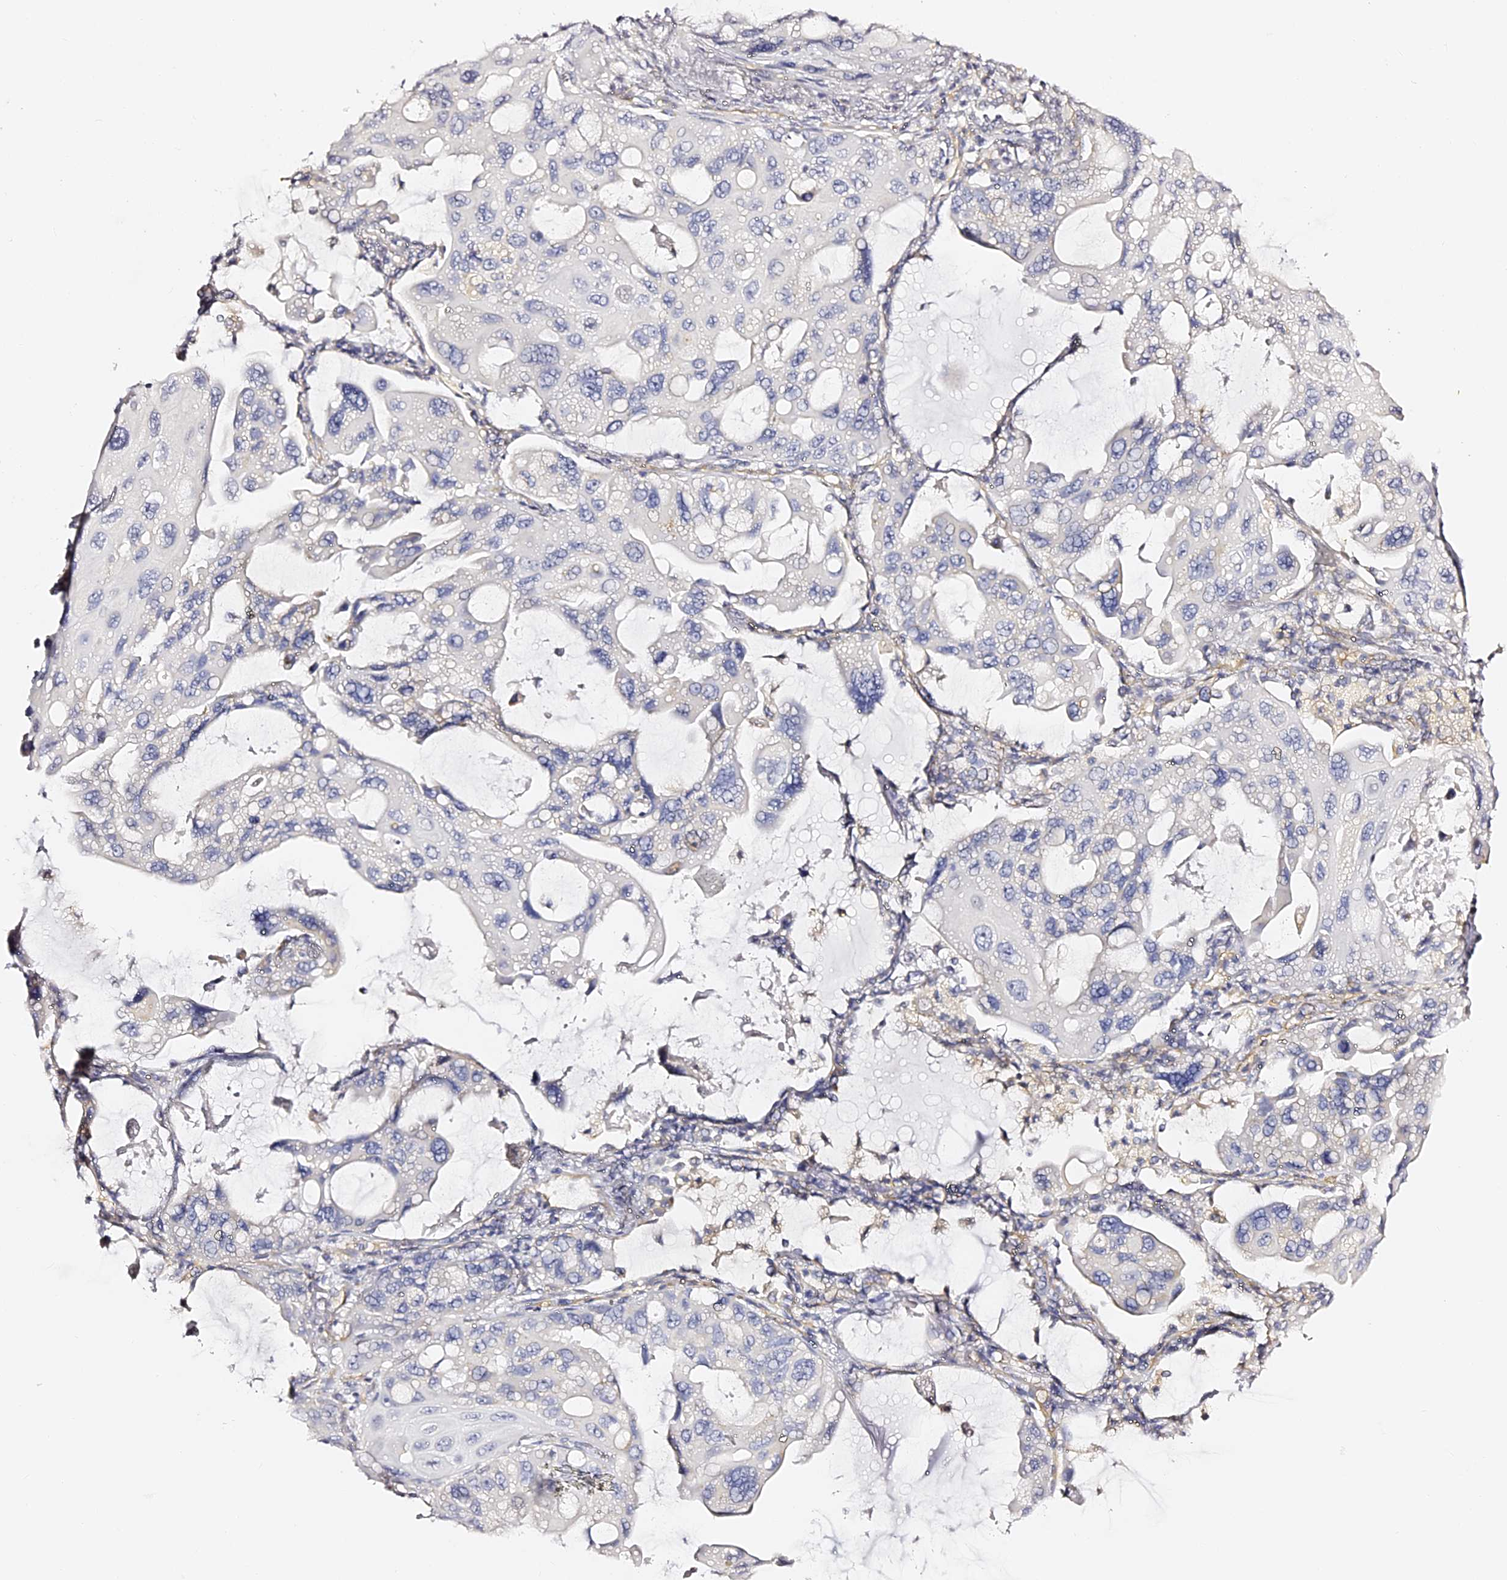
{"staining": {"intensity": "negative", "quantity": "none", "location": "none"}, "tissue": "lung cancer", "cell_type": "Tumor cells", "image_type": "cancer", "snomed": [{"axis": "morphology", "description": "Squamous cell carcinoma, NOS"}, {"axis": "topography", "description": "Lung"}], "caption": "This is an immunohistochemistry photomicrograph of human squamous cell carcinoma (lung). There is no positivity in tumor cells.", "gene": "SLC1A3", "patient": {"sex": "female", "age": 73}}